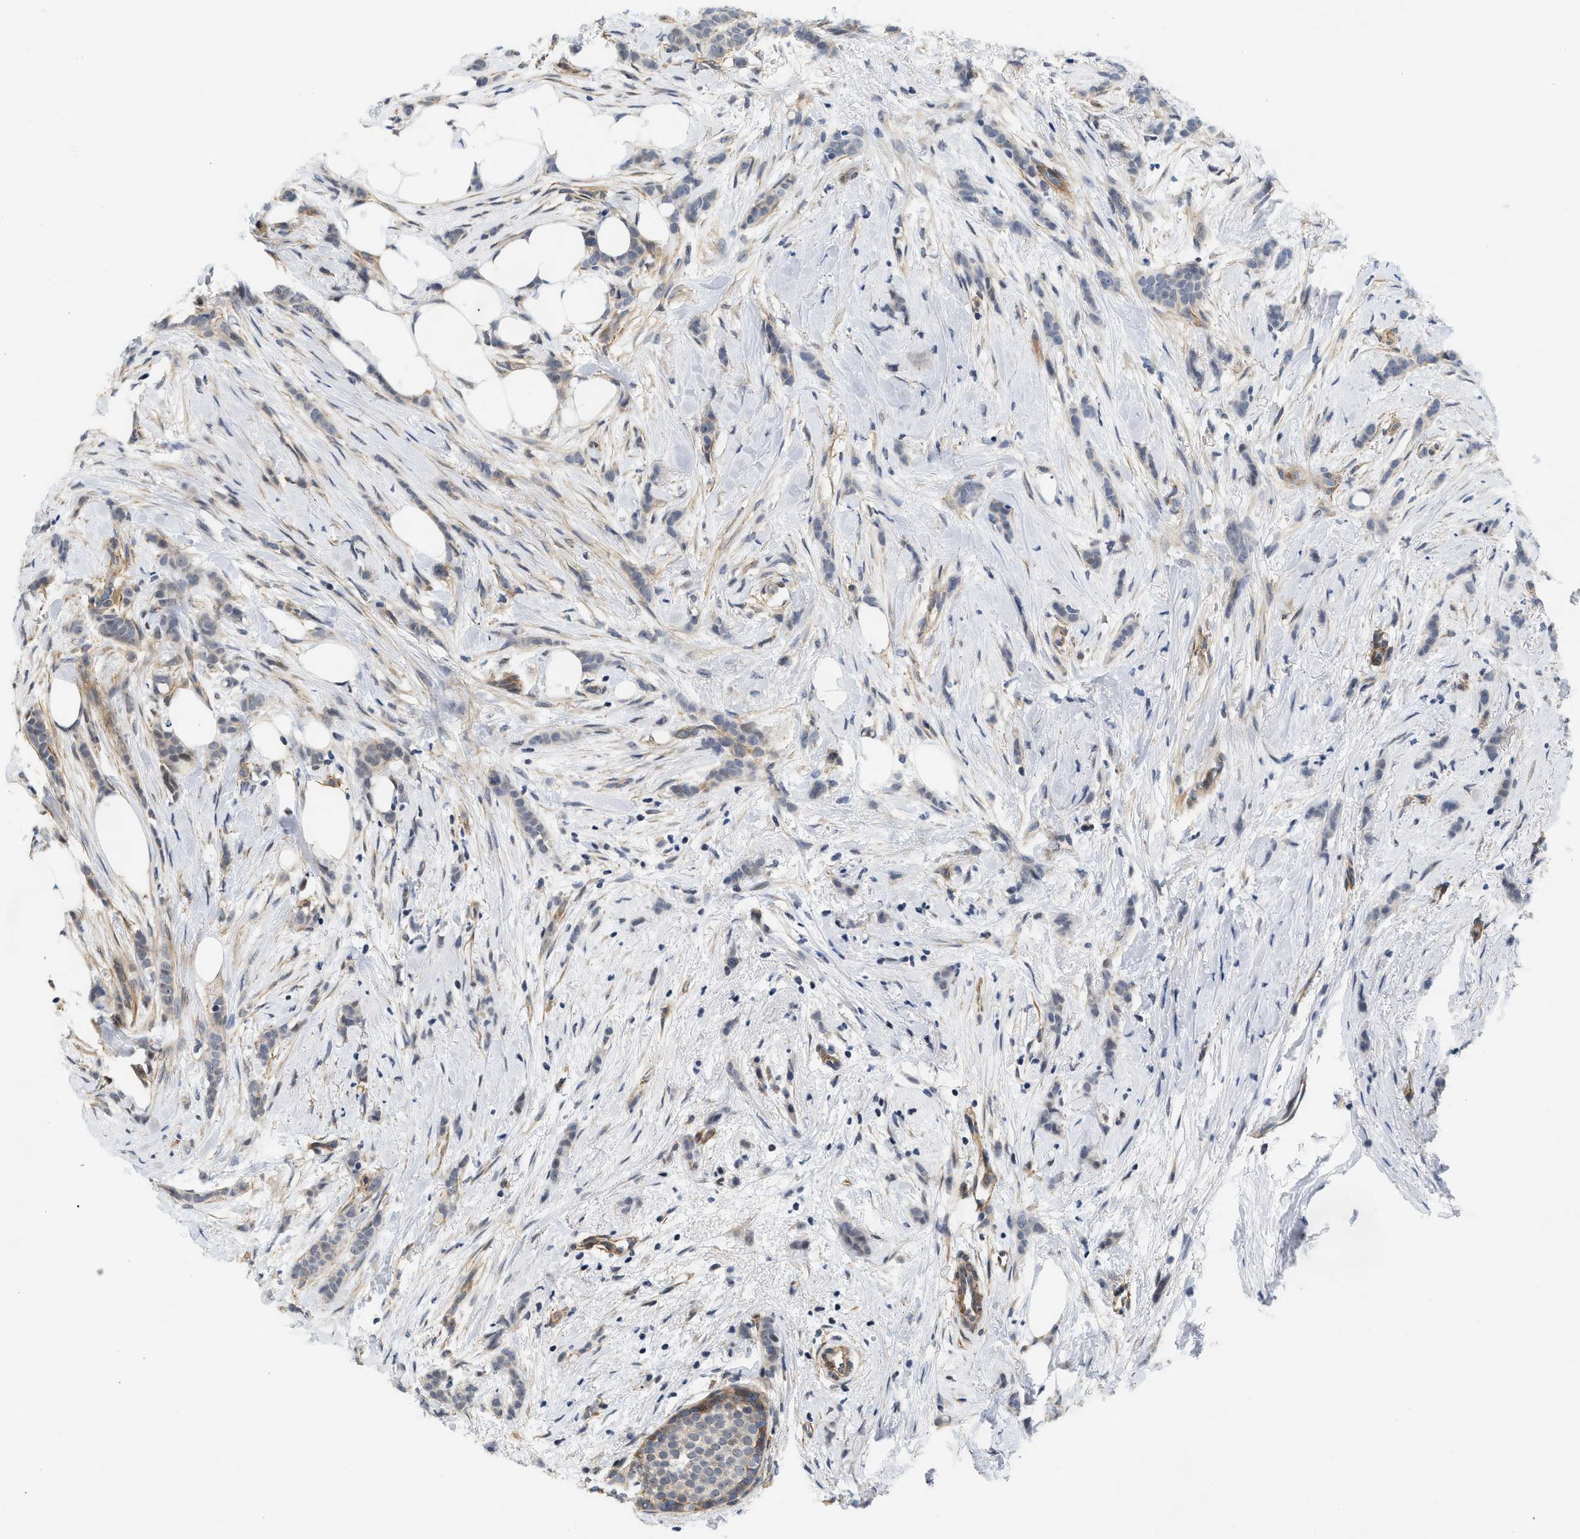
{"staining": {"intensity": "negative", "quantity": "none", "location": "none"}, "tissue": "breast cancer", "cell_type": "Tumor cells", "image_type": "cancer", "snomed": [{"axis": "morphology", "description": "Lobular carcinoma, in situ"}, {"axis": "morphology", "description": "Lobular carcinoma"}, {"axis": "topography", "description": "Breast"}], "caption": "Immunohistochemistry (IHC) of human breast lobular carcinoma displays no staining in tumor cells. (DAB (3,3'-diaminobenzidine) immunohistochemistry, high magnification).", "gene": "GPRASP2", "patient": {"sex": "female", "age": 41}}